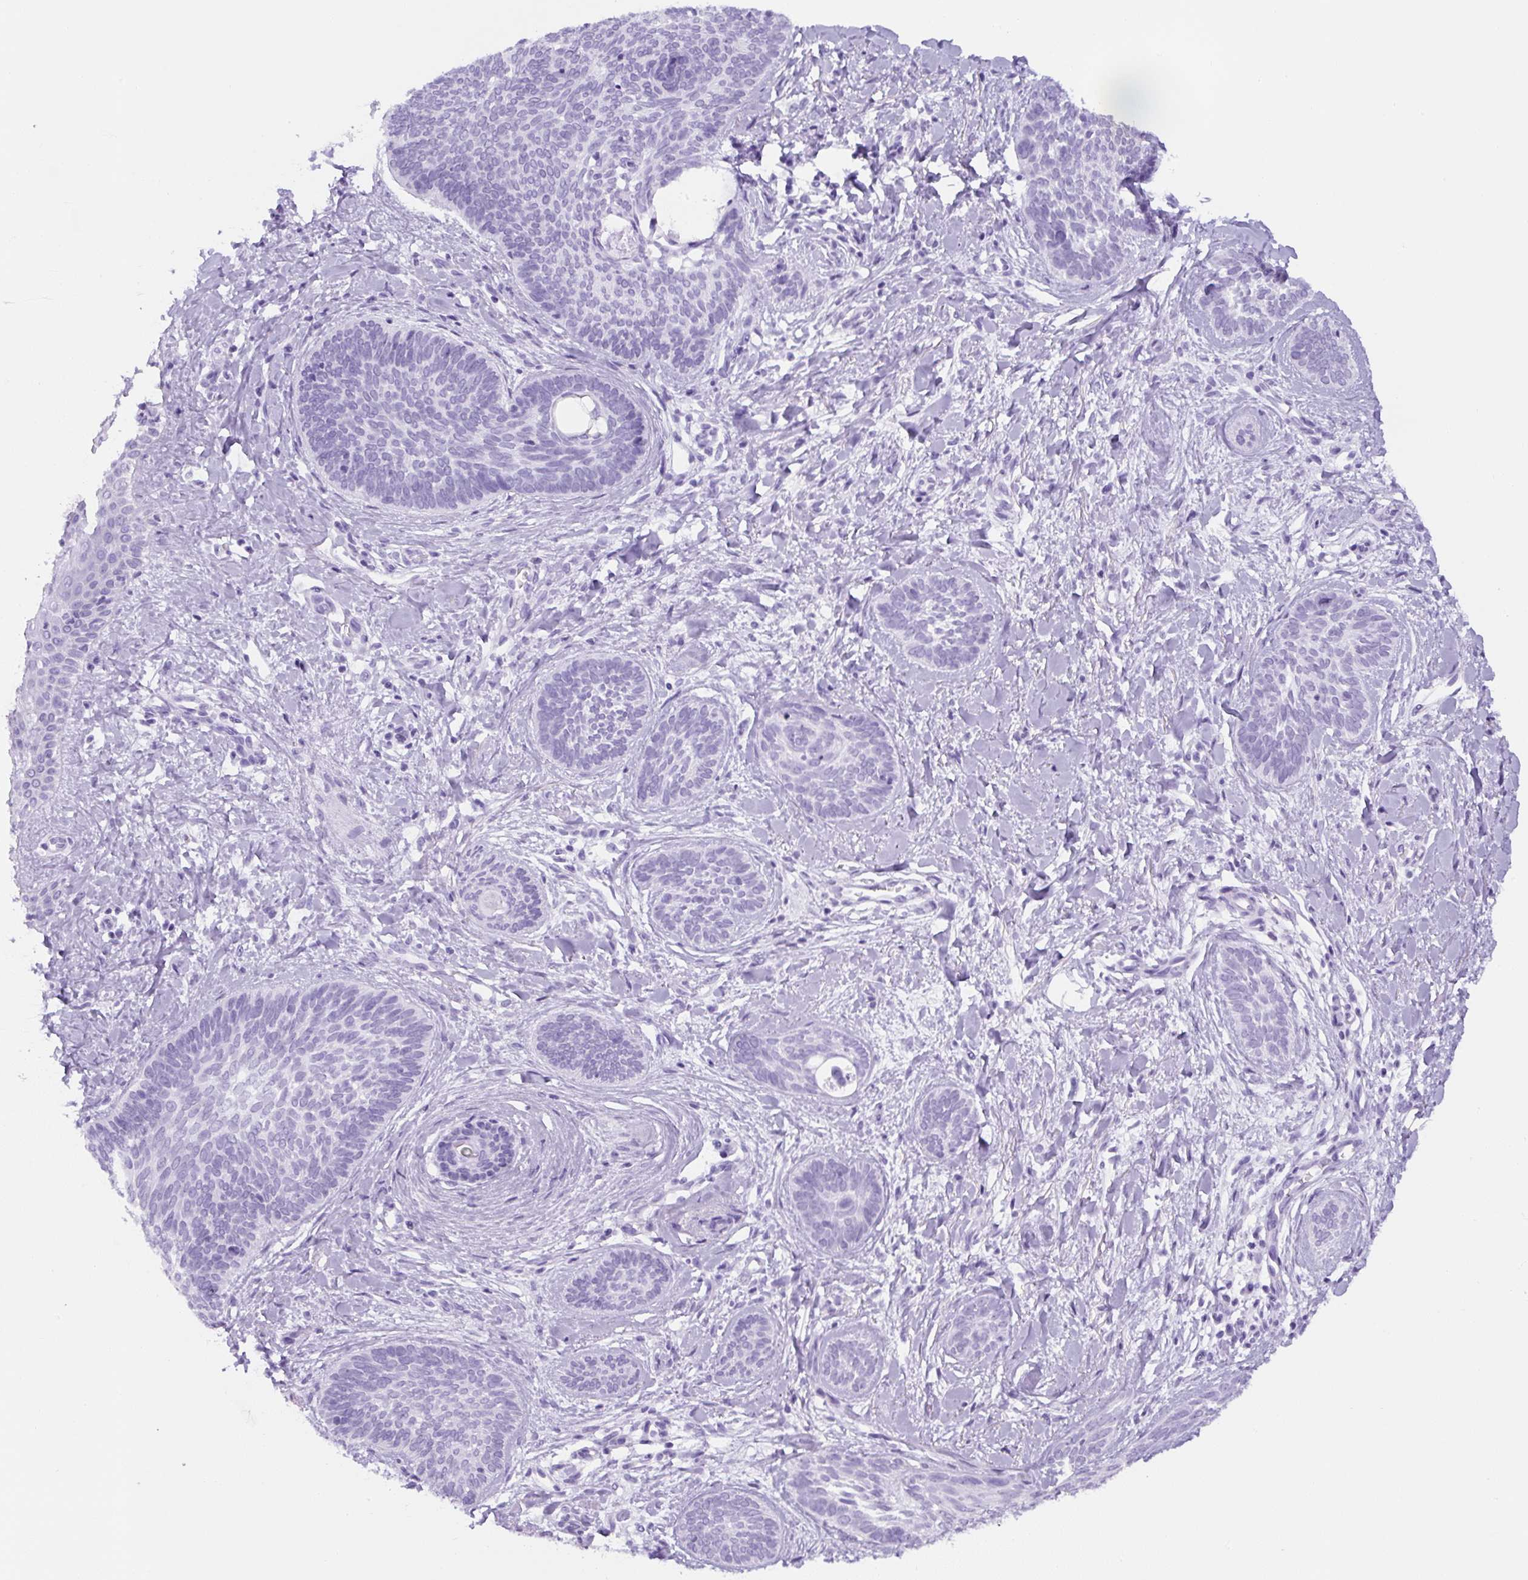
{"staining": {"intensity": "negative", "quantity": "none", "location": "none"}, "tissue": "skin cancer", "cell_type": "Tumor cells", "image_type": "cancer", "snomed": [{"axis": "morphology", "description": "Basal cell carcinoma"}, {"axis": "topography", "description": "Skin"}], "caption": "High power microscopy micrograph of an immunohistochemistry micrograph of skin cancer, revealing no significant staining in tumor cells.", "gene": "UBL3", "patient": {"sex": "female", "age": 81}}